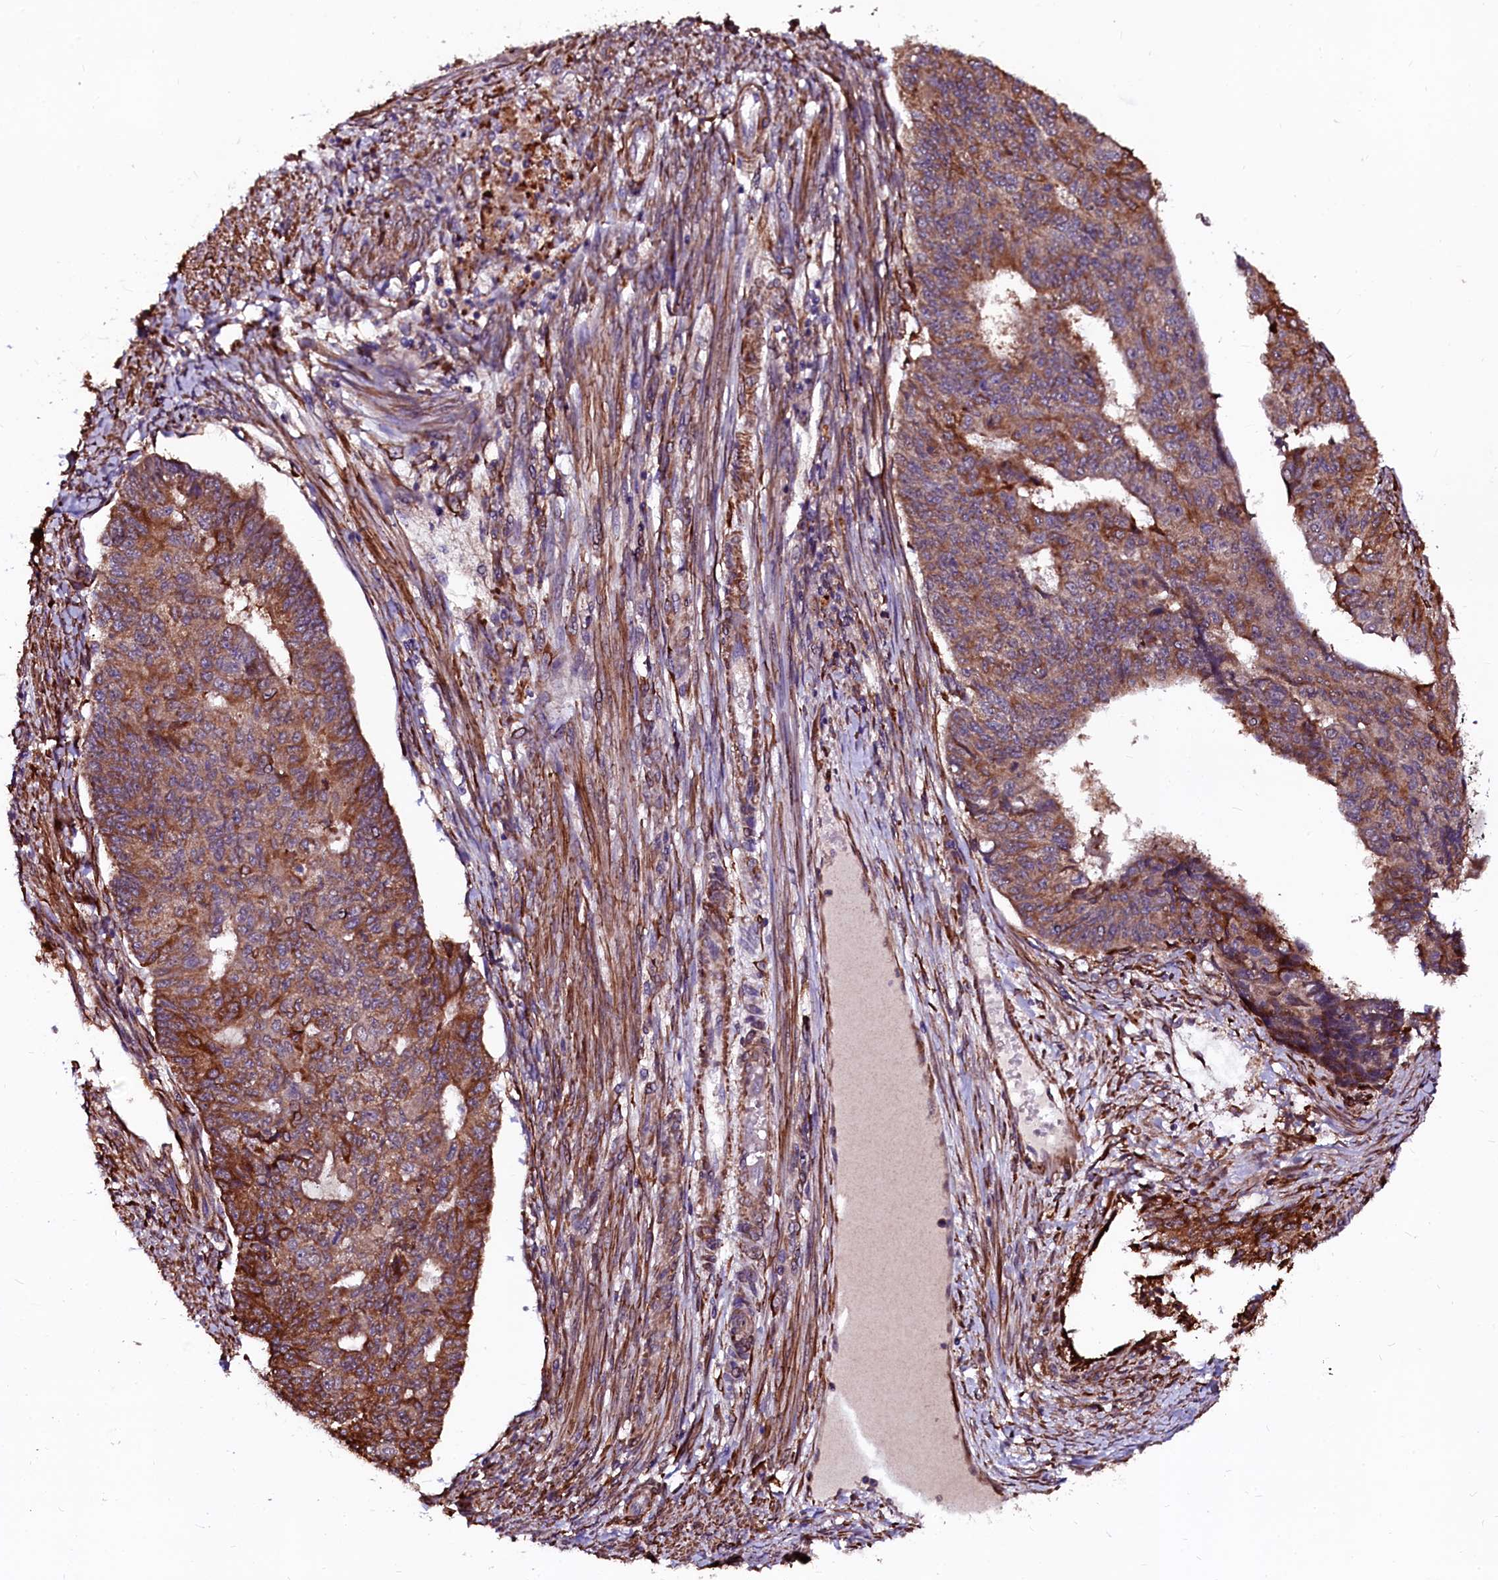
{"staining": {"intensity": "moderate", "quantity": ">75%", "location": "cytoplasmic/membranous"}, "tissue": "endometrial cancer", "cell_type": "Tumor cells", "image_type": "cancer", "snomed": [{"axis": "morphology", "description": "Adenocarcinoma, NOS"}, {"axis": "topography", "description": "Endometrium"}], "caption": "This is an image of immunohistochemistry staining of endometrial cancer (adenocarcinoma), which shows moderate positivity in the cytoplasmic/membranous of tumor cells.", "gene": "N4BP1", "patient": {"sex": "female", "age": 32}}